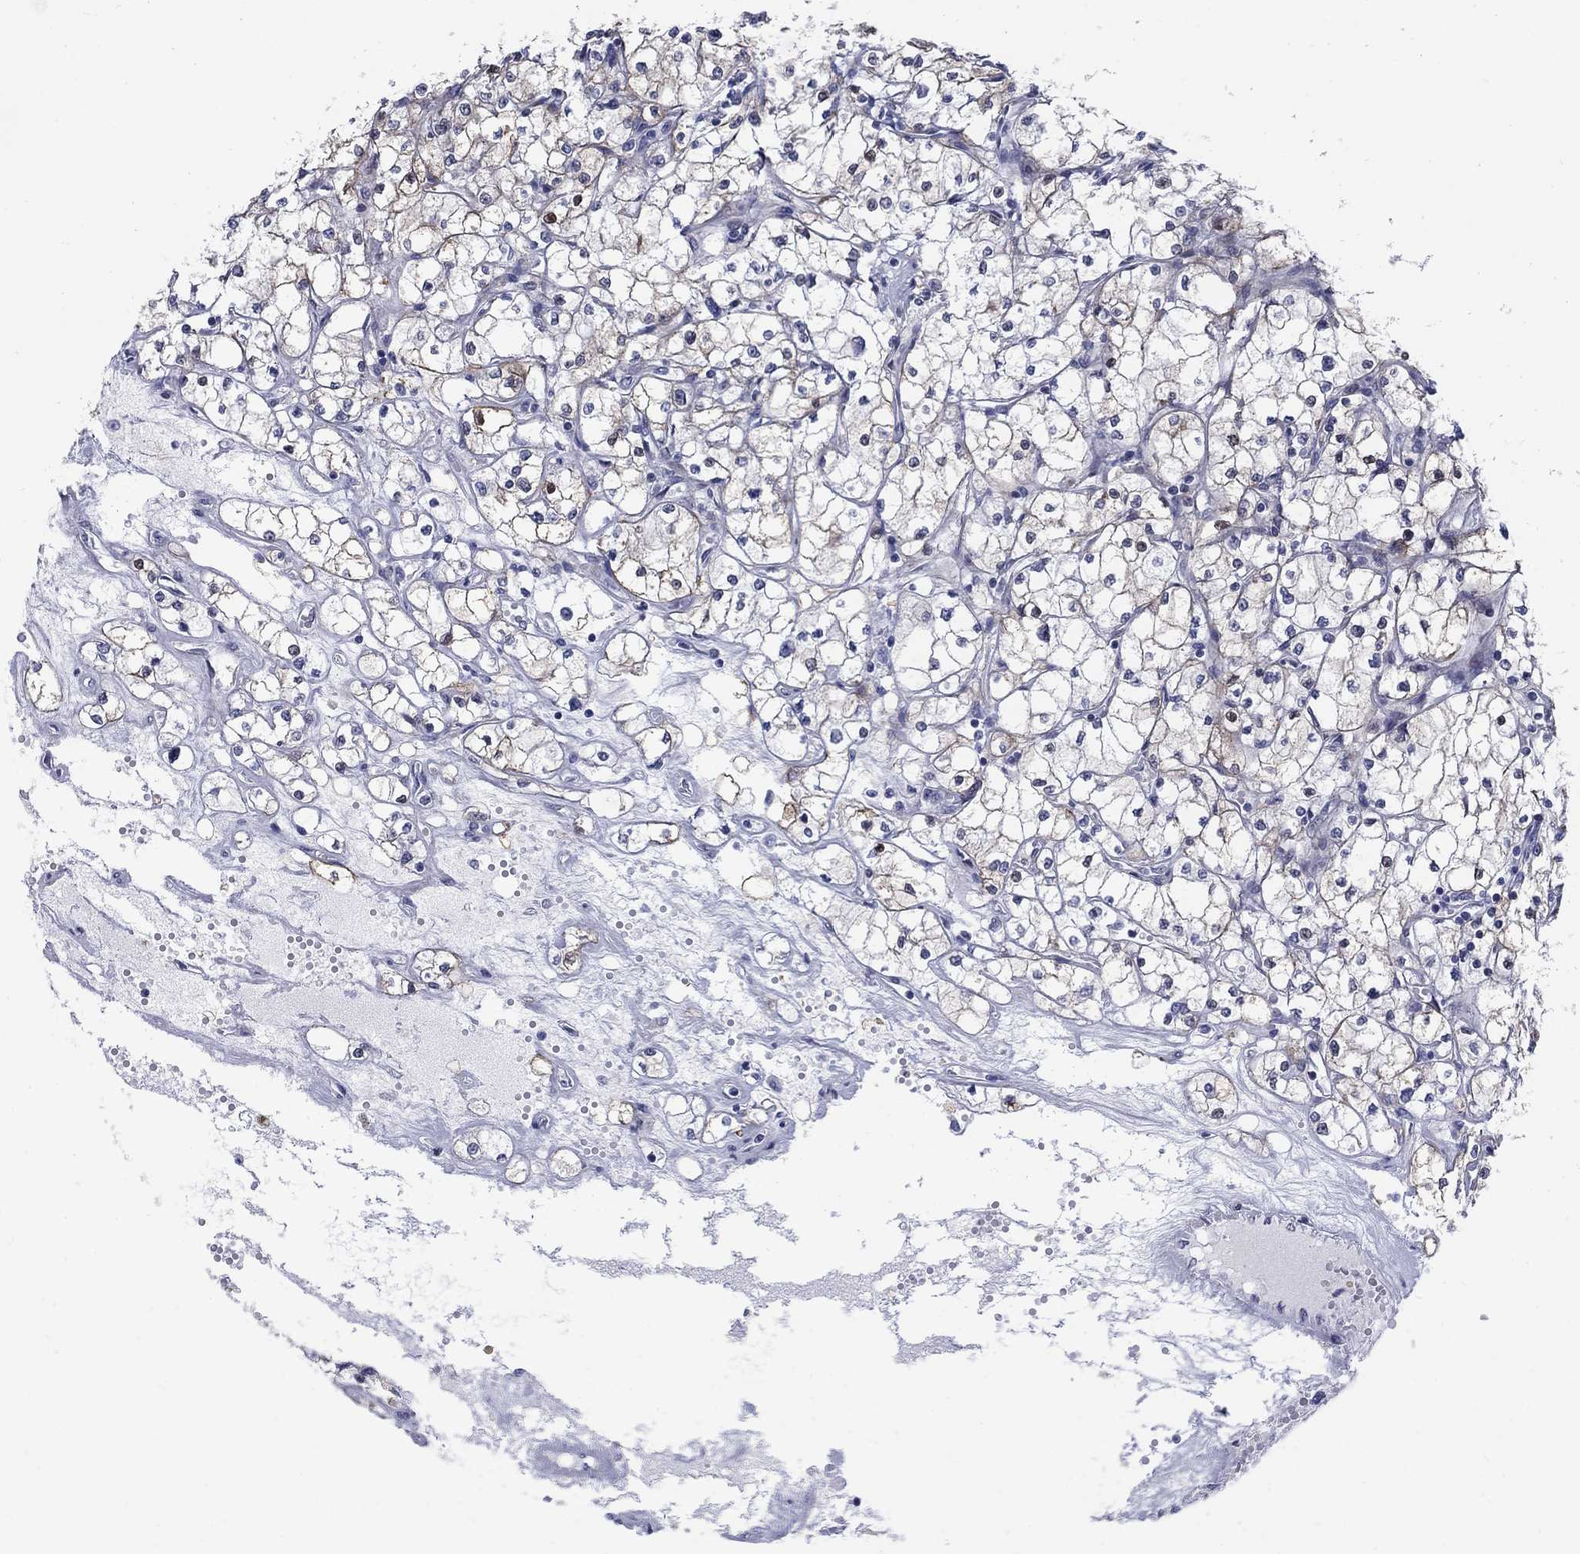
{"staining": {"intensity": "weak", "quantity": "<25%", "location": "cytoplasmic/membranous"}, "tissue": "renal cancer", "cell_type": "Tumor cells", "image_type": "cancer", "snomed": [{"axis": "morphology", "description": "Adenocarcinoma, NOS"}, {"axis": "topography", "description": "Kidney"}], "caption": "Tumor cells show no significant protein positivity in renal cancer.", "gene": "MYO3A", "patient": {"sex": "male", "age": 67}}